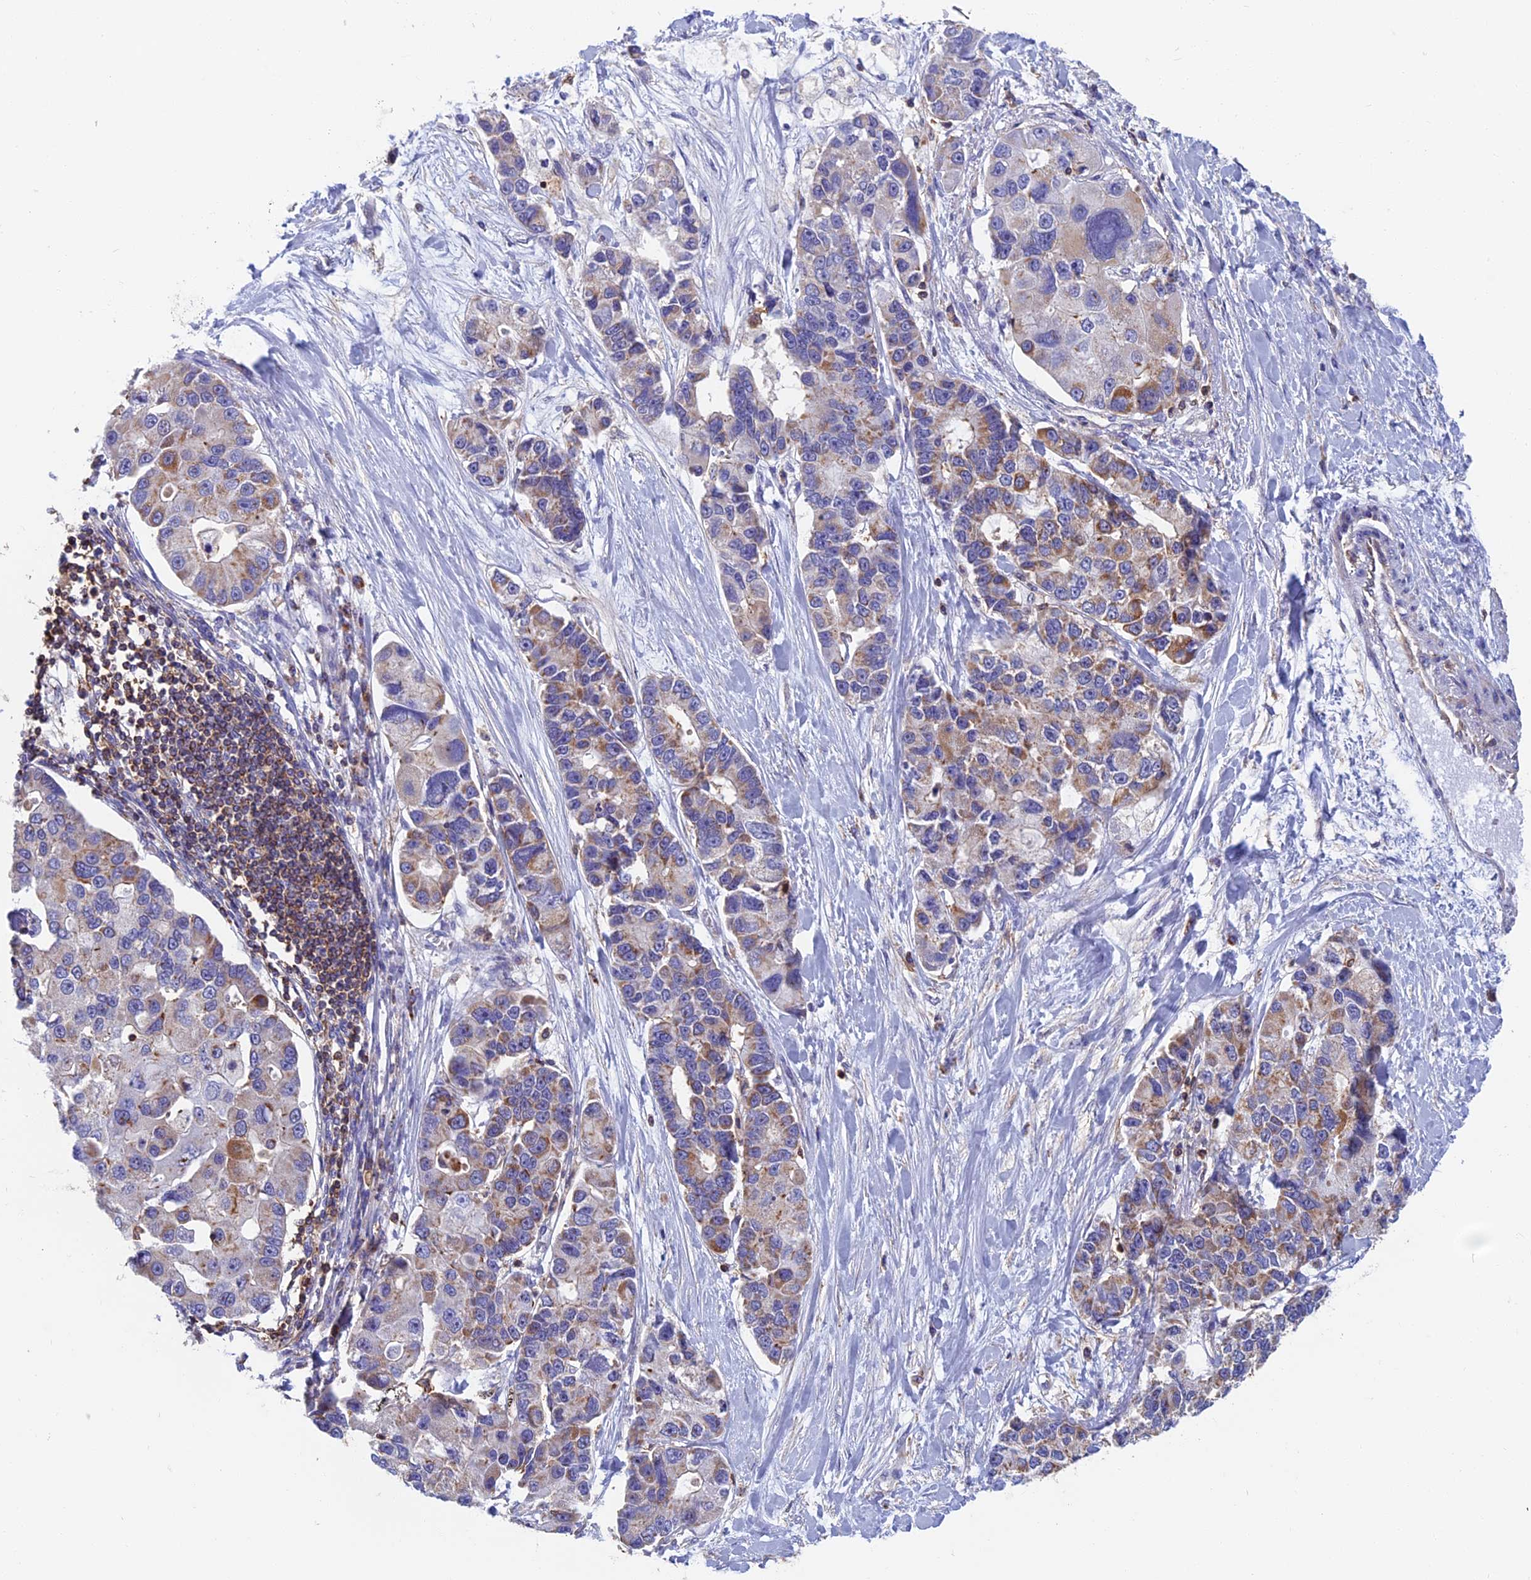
{"staining": {"intensity": "moderate", "quantity": "25%-75%", "location": "cytoplasmic/membranous"}, "tissue": "lung cancer", "cell_type": "Tumor cells", "image_type": "cancer", "snomed": [{"axis": "morphology", "description": "Adenocarcinoma, NOS"}, {"axis": "topography", "description": "Lung"}], "caption": "This micrograph shows immunohistochemistry (IHC) staining of human lung cancer, with medium moderate cytoplasmic/membranous staining in about 25%-75% of tumor cells.", "gene": "HSD17B8", "patient": {"sex": "female", "age": 54}}